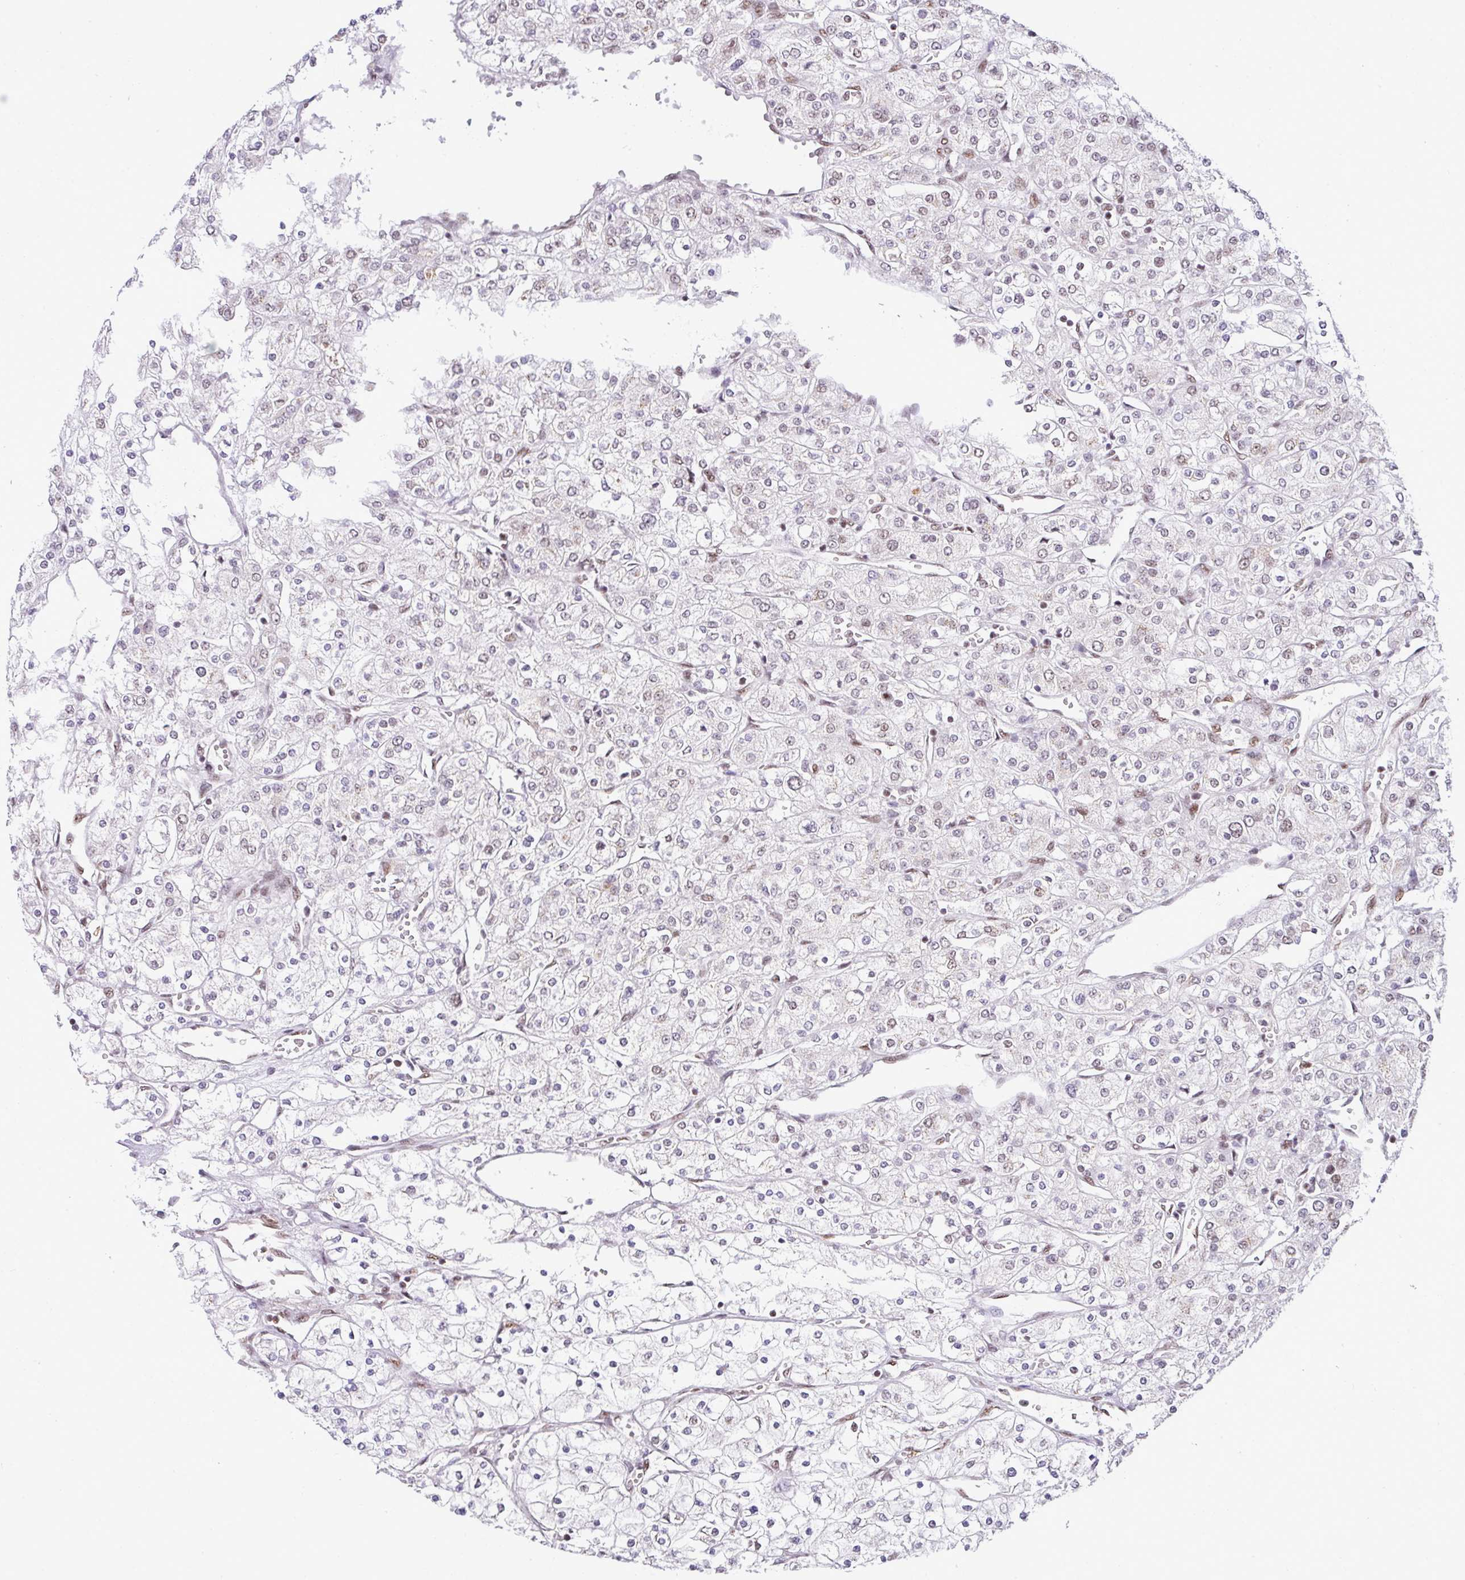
{"staining": {"intensity": "moderate", "quantity": "<25%", "location": "nuclear"}, "tissue": "renal cancer", "cell_type": "Tumor cells", "image_type": "cancer", "snomed": [{"axis": "morphology", "description": "Adenocarcinoma, NOS"}, {"axis": "topography", "description": "Kidney"}], "caption": "Immunohistochemical staining of human renal adenocarcinoma shows low levels of moderate nuclear protein positivity in approximately <25% of tumor cells.", "gene": "PGAP4", "patient": {"sex": "male", "age": 80}}